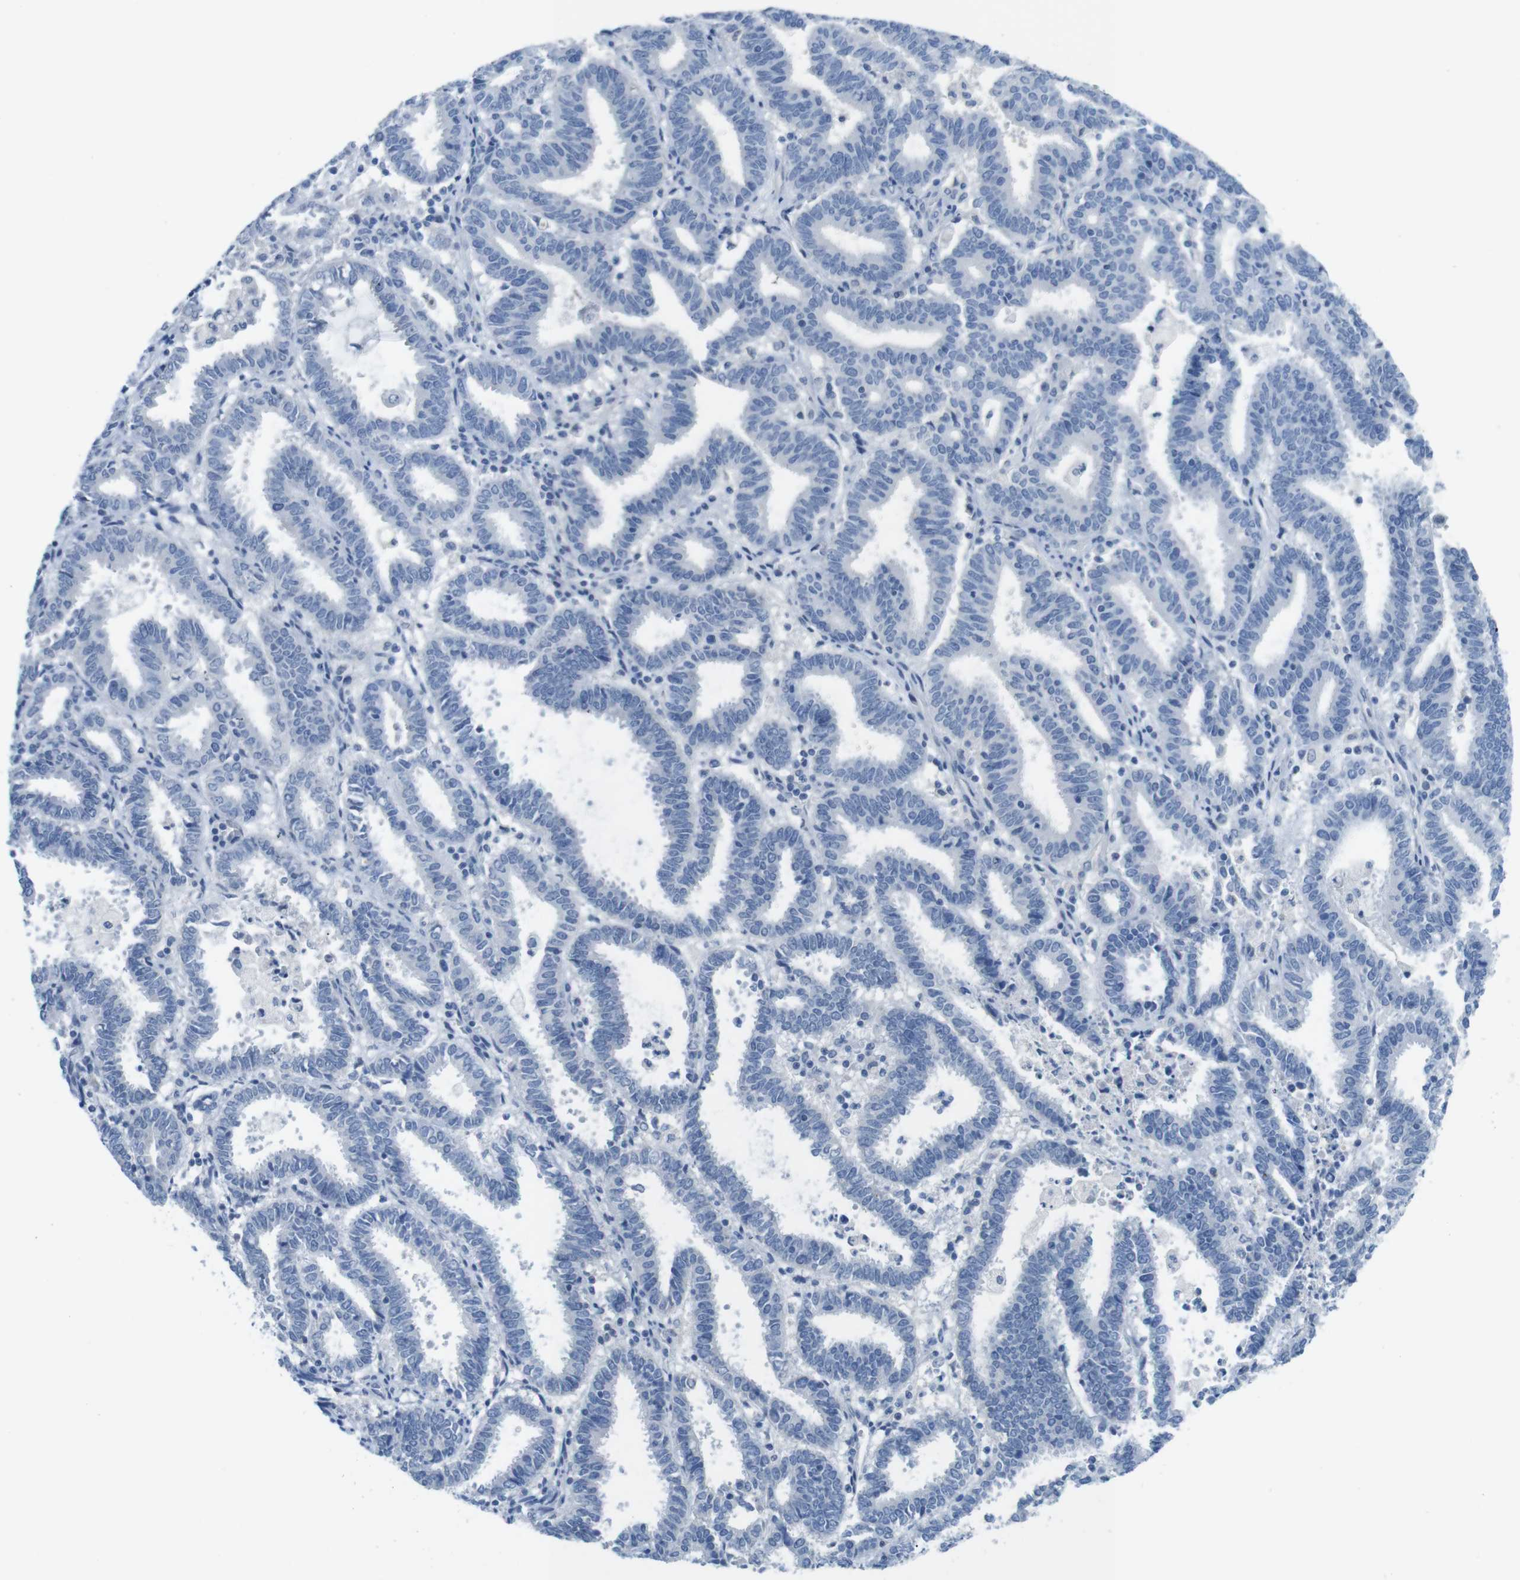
{"staining": {"intensity": "negative", "quantity": "none", "location": "none"}, "tissue": "endometrial cancer", "cell_type": "Tumor cells", "image_type": "cancer", "snomed": [{"axis": "morphology", "description": "Adenocarcinoma, NOS"}, {"axis": "topography", "description": "Uterus"}], "caption": "Image shows no protein expression in tumor cells of endometrial cancer (adenocarcinoma) tissue. (DAB (3,3'-diaminobenzidine) immunohistochemistry (IHC), high magnification).", "gene": "OPN1SW", "patient": {"sex": "female", "age": 83}}